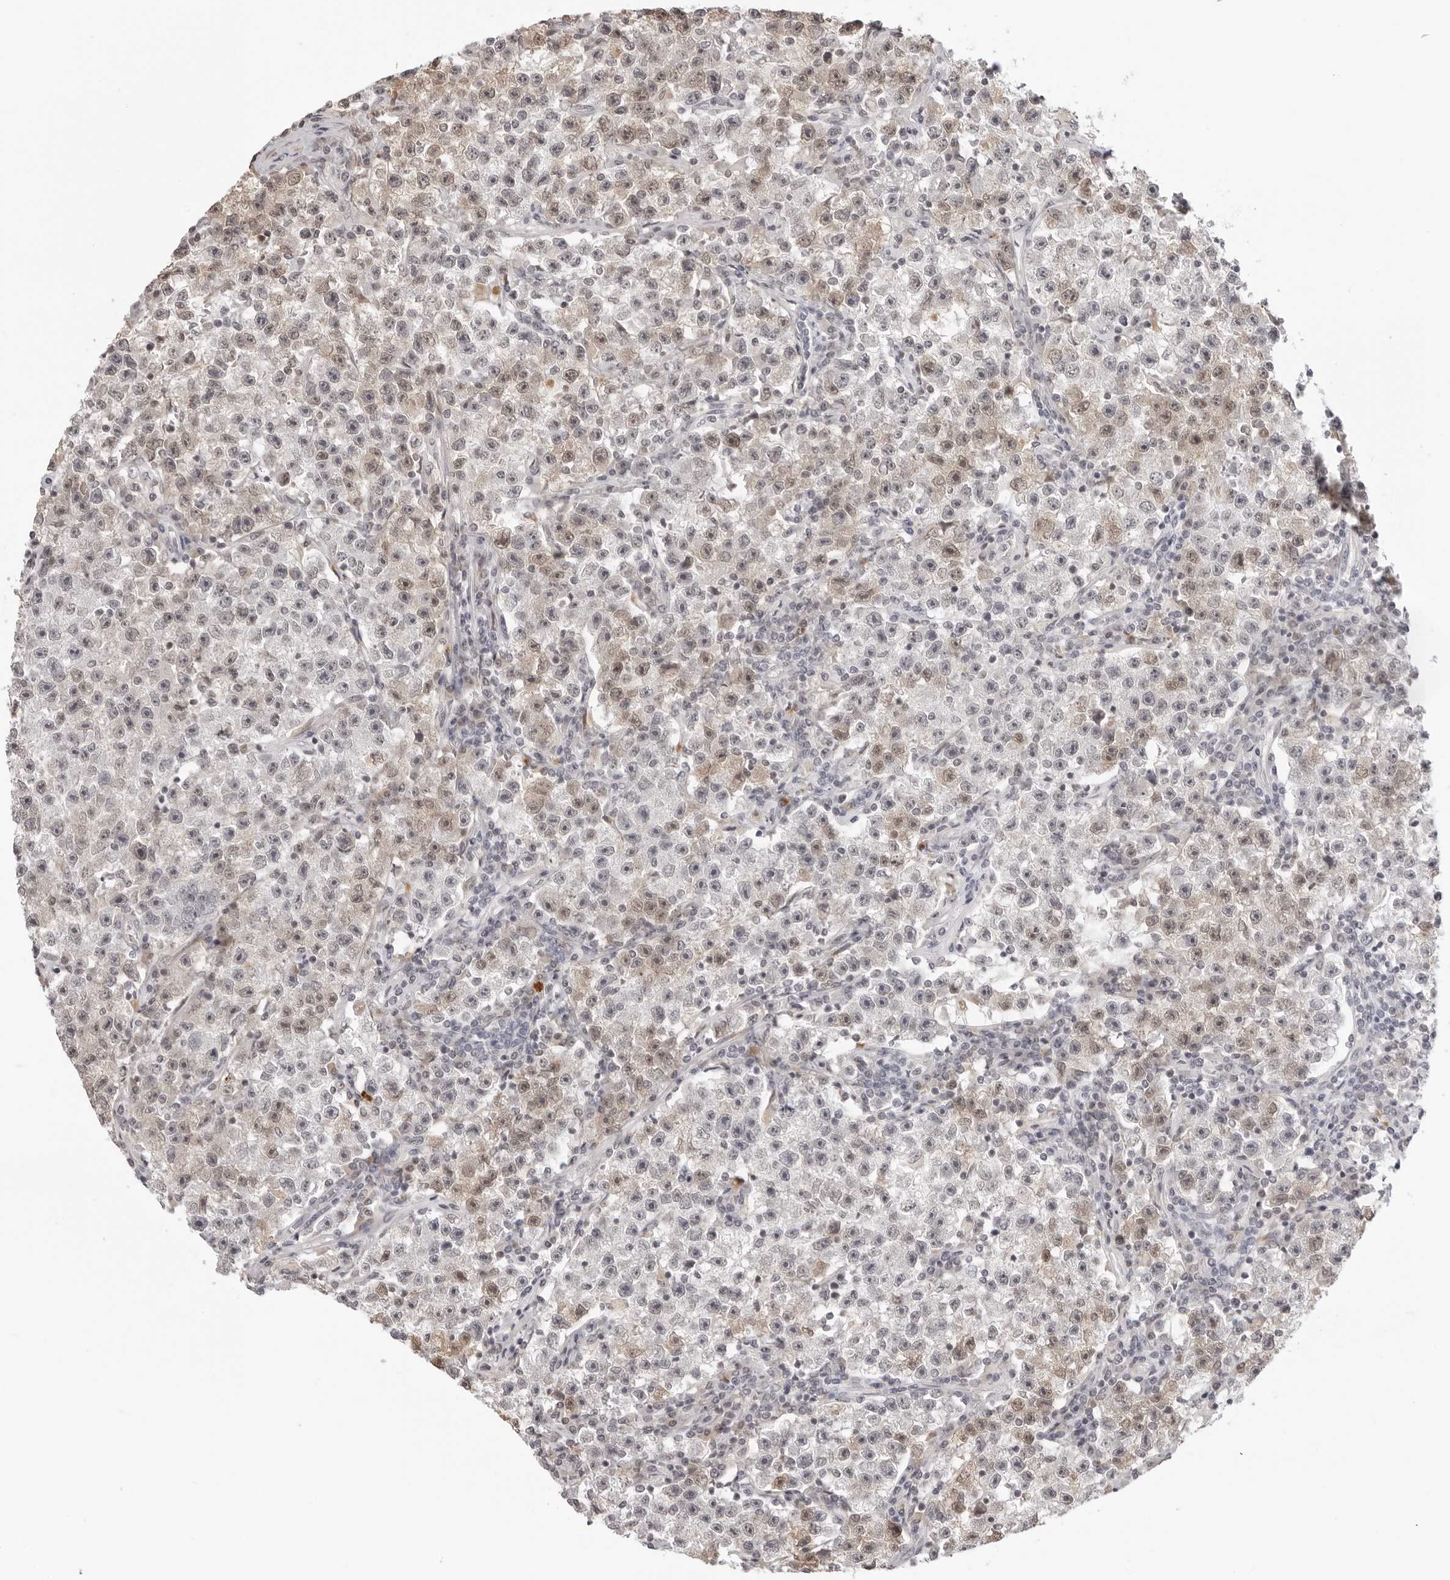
{"staining": {"intensity": "weak", "quantity": "25%-75%", "location": "cytoplasmic/membranous,nuclear"}, "tissue": "testis cancer", "cell_type": "Tumor cells", "image_type": "cancer", "snomed": [{"axis": "morphology", "description": "Seminoma, NOS"}, {"axis": "topography", "description": "Testis"}], "caption": "Weak cytoplasmic/membranous and nuclear staining for a protein is identified in approximately 25%-75% of tumor cells of testis cancer (seminoma) using immunohistochemistry.", "gene": "STRADB", "patient": {"sex": "male", "age": 22}}